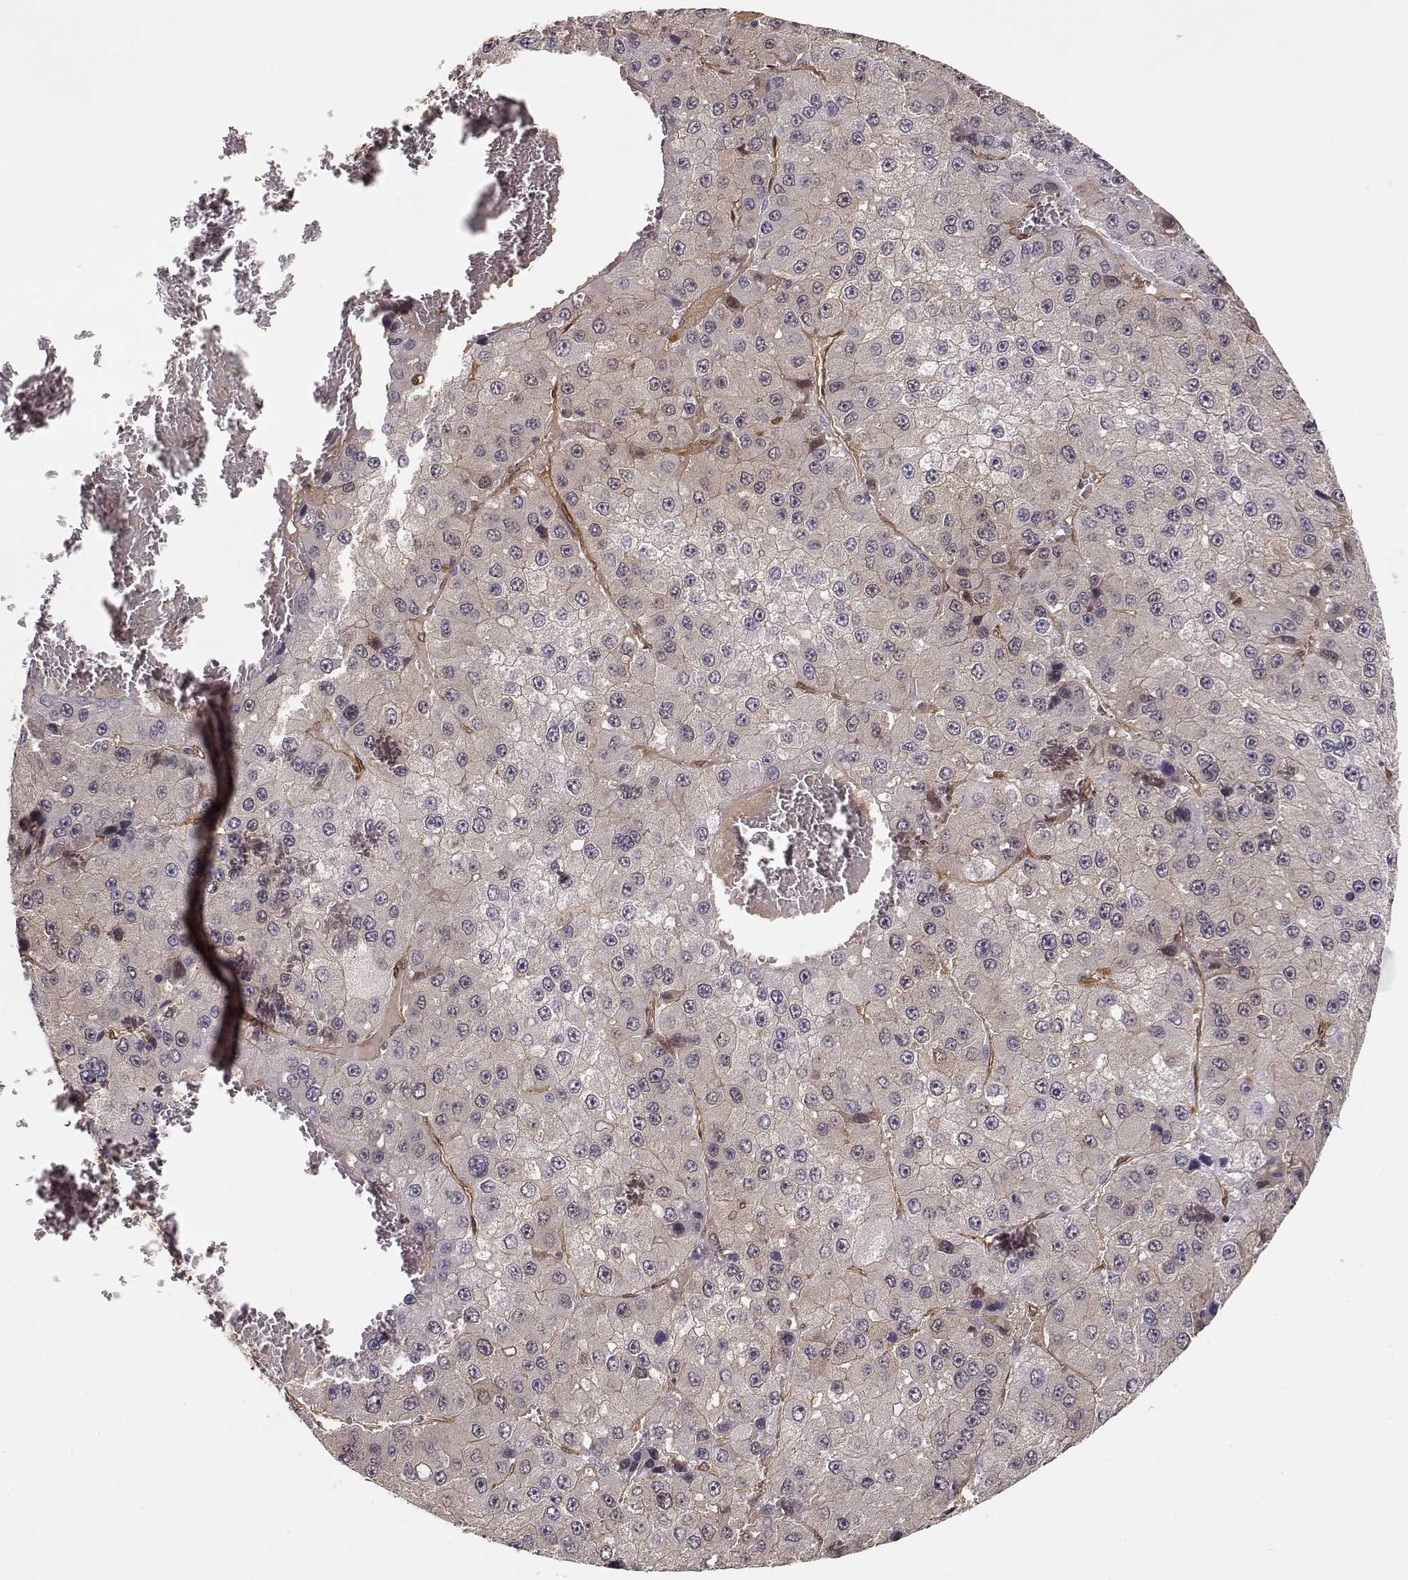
{"staining": {"intensity": "negative", "quantity": "none", "location": "none"}, "tissue": "liver cancer", "cell_type": "Tumor cells", "image_type": "cancer", "snomed": [{"axis": "morphology", "description": "Carcinoma, Hepatocellular, NOS"}, {"axis": "topography", "description": "Liver"}], "caption": "Immunohistochemical staining of human liver cancer displays no significant expression in tumor cells. The staining was performed using DAB to visualize the protein expression in brown, while the nuclei were stained in blue with hematoxylin (Magnification: 20x).", "gene": "PNP", "patient": {"sex": "female", "age": 73}}